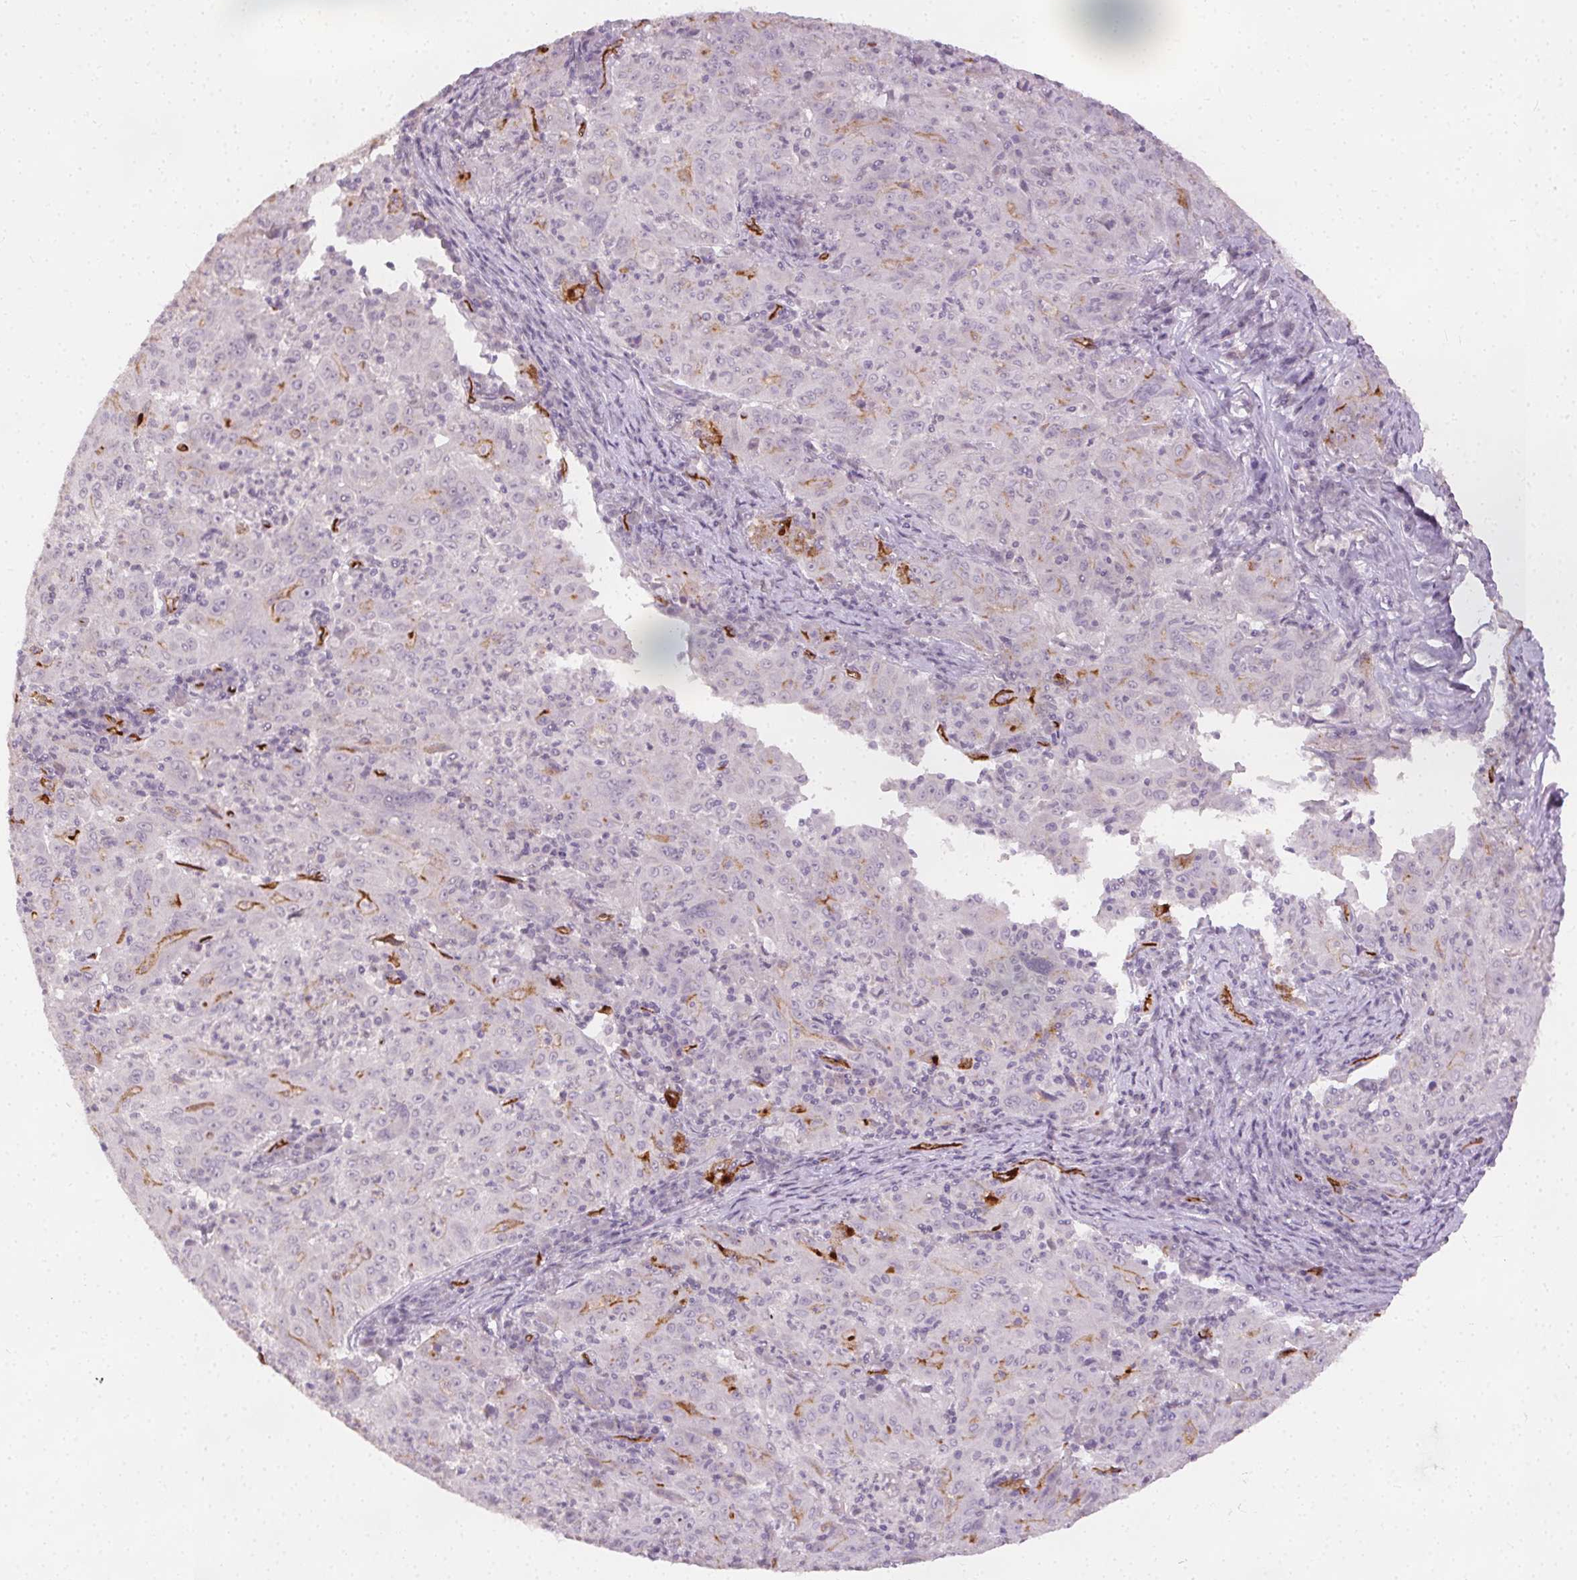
{"staining": {"intensity": "negative", "quantity": "none", "location": "none"}, "tissue": "pancreatic cancer", "cell_type": "Tumor cells", "image_type": "cancer", "snomed": [{"axis": "morphology", "description": "Adenocarcinoma, NOS"}, {"axis": "topography", "description": "Pancreas"}], "caption": "IHC histopathology image of human pancreatic cancer stained for a protein (brown), which shows no positivity in tumor cells.", "gene": "PODXL", "patient": {"sex": "male", "age": 63}}